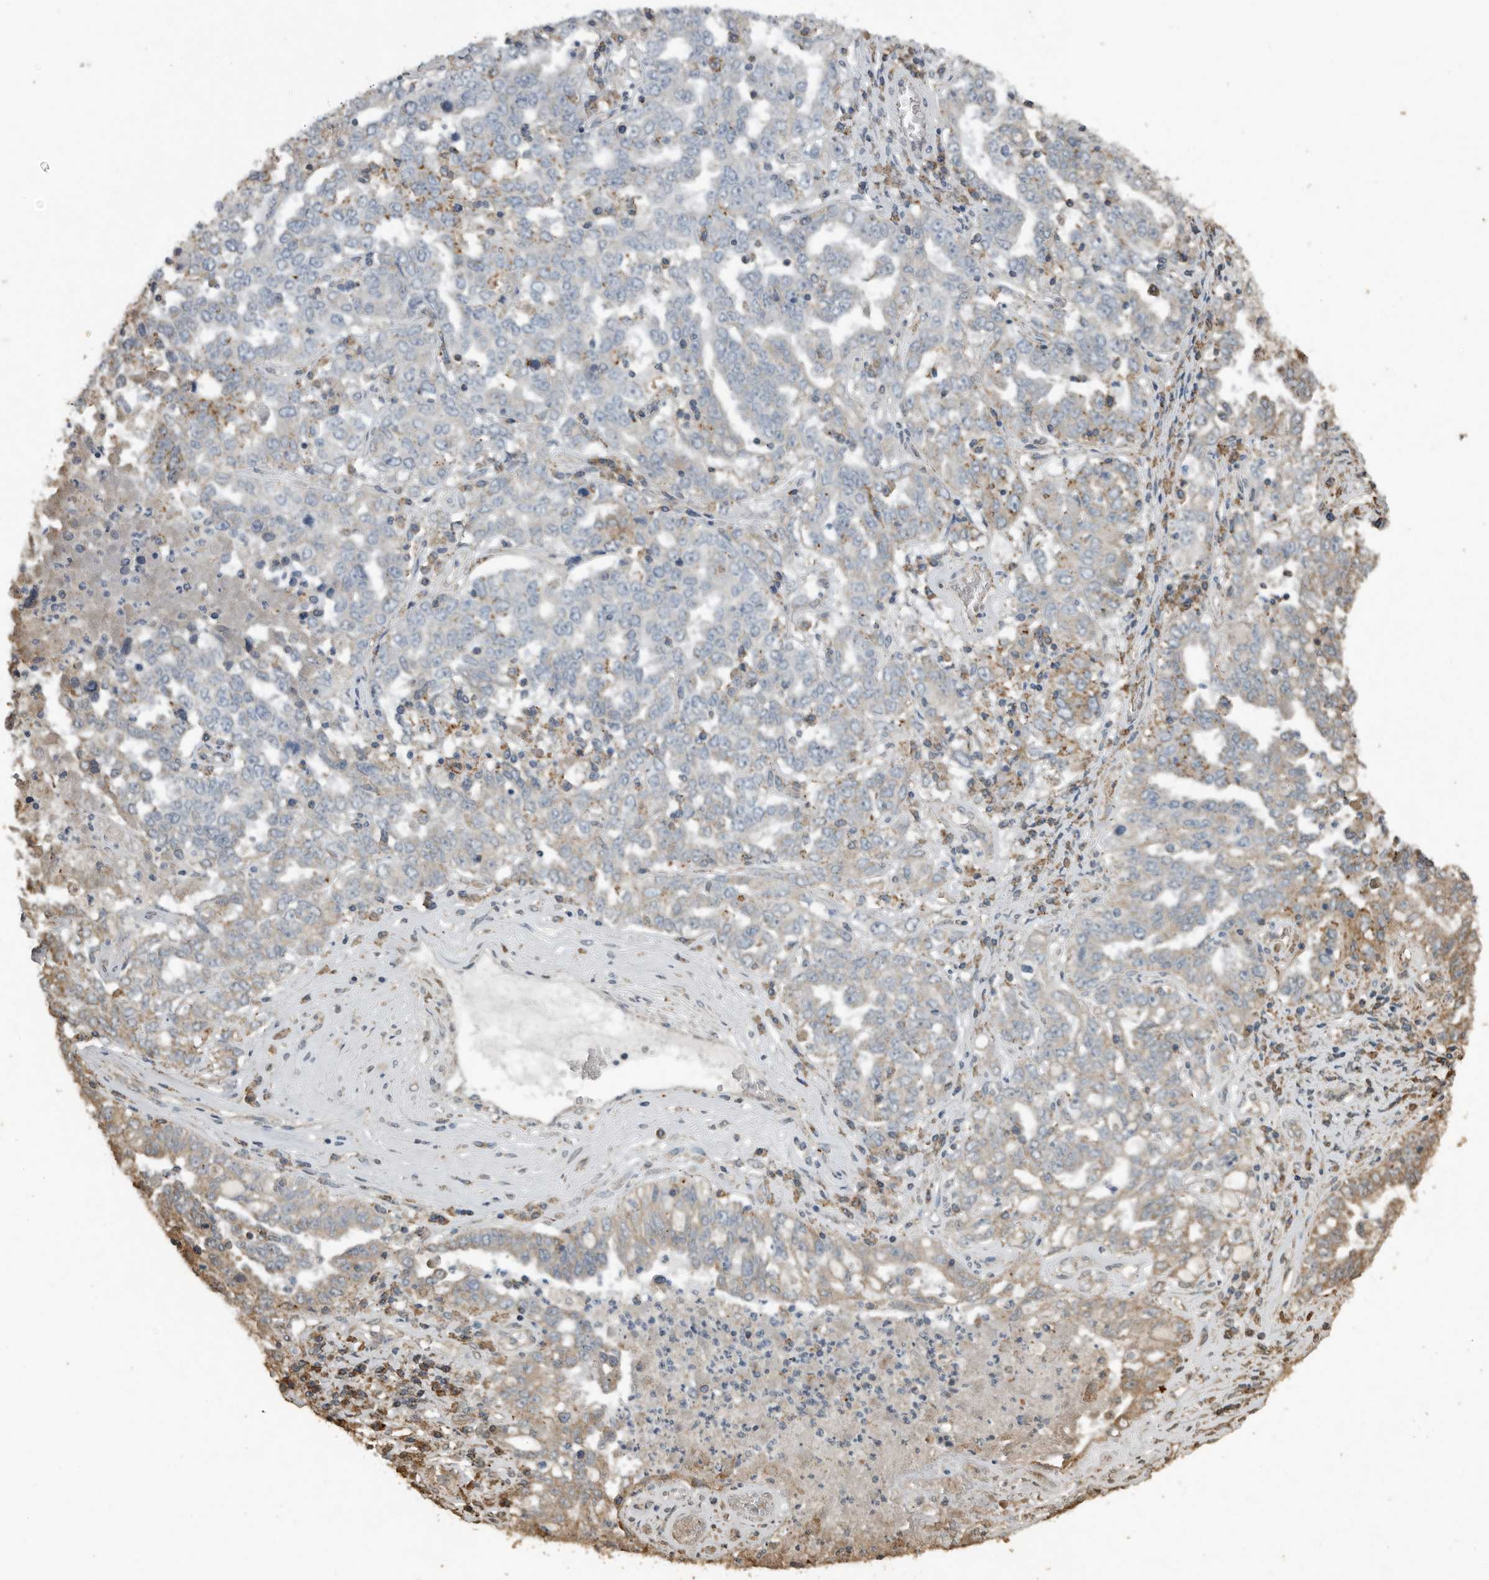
{"staining": {"intensity": "moderate", "quantity": "<25%", "location": "cytoplasmic/membranous"}, "tissue": "ovarian cancer", "cell_type": "Tumor cells", "image_type": "cancer", "snomed": [{"axis": "morphology", "description": "Carcinoma, endometroid"}, {"axis": "topography", "description": "Ovary"}], "caption": "Immunohistochemical staining of human ovarian cancer exhibits moderate cytoplasmic/membranous protein positivity in approximately <25% of tumor cells.", "gene": "AFAP1", "patient": {"sex": "female", "age": 62}}